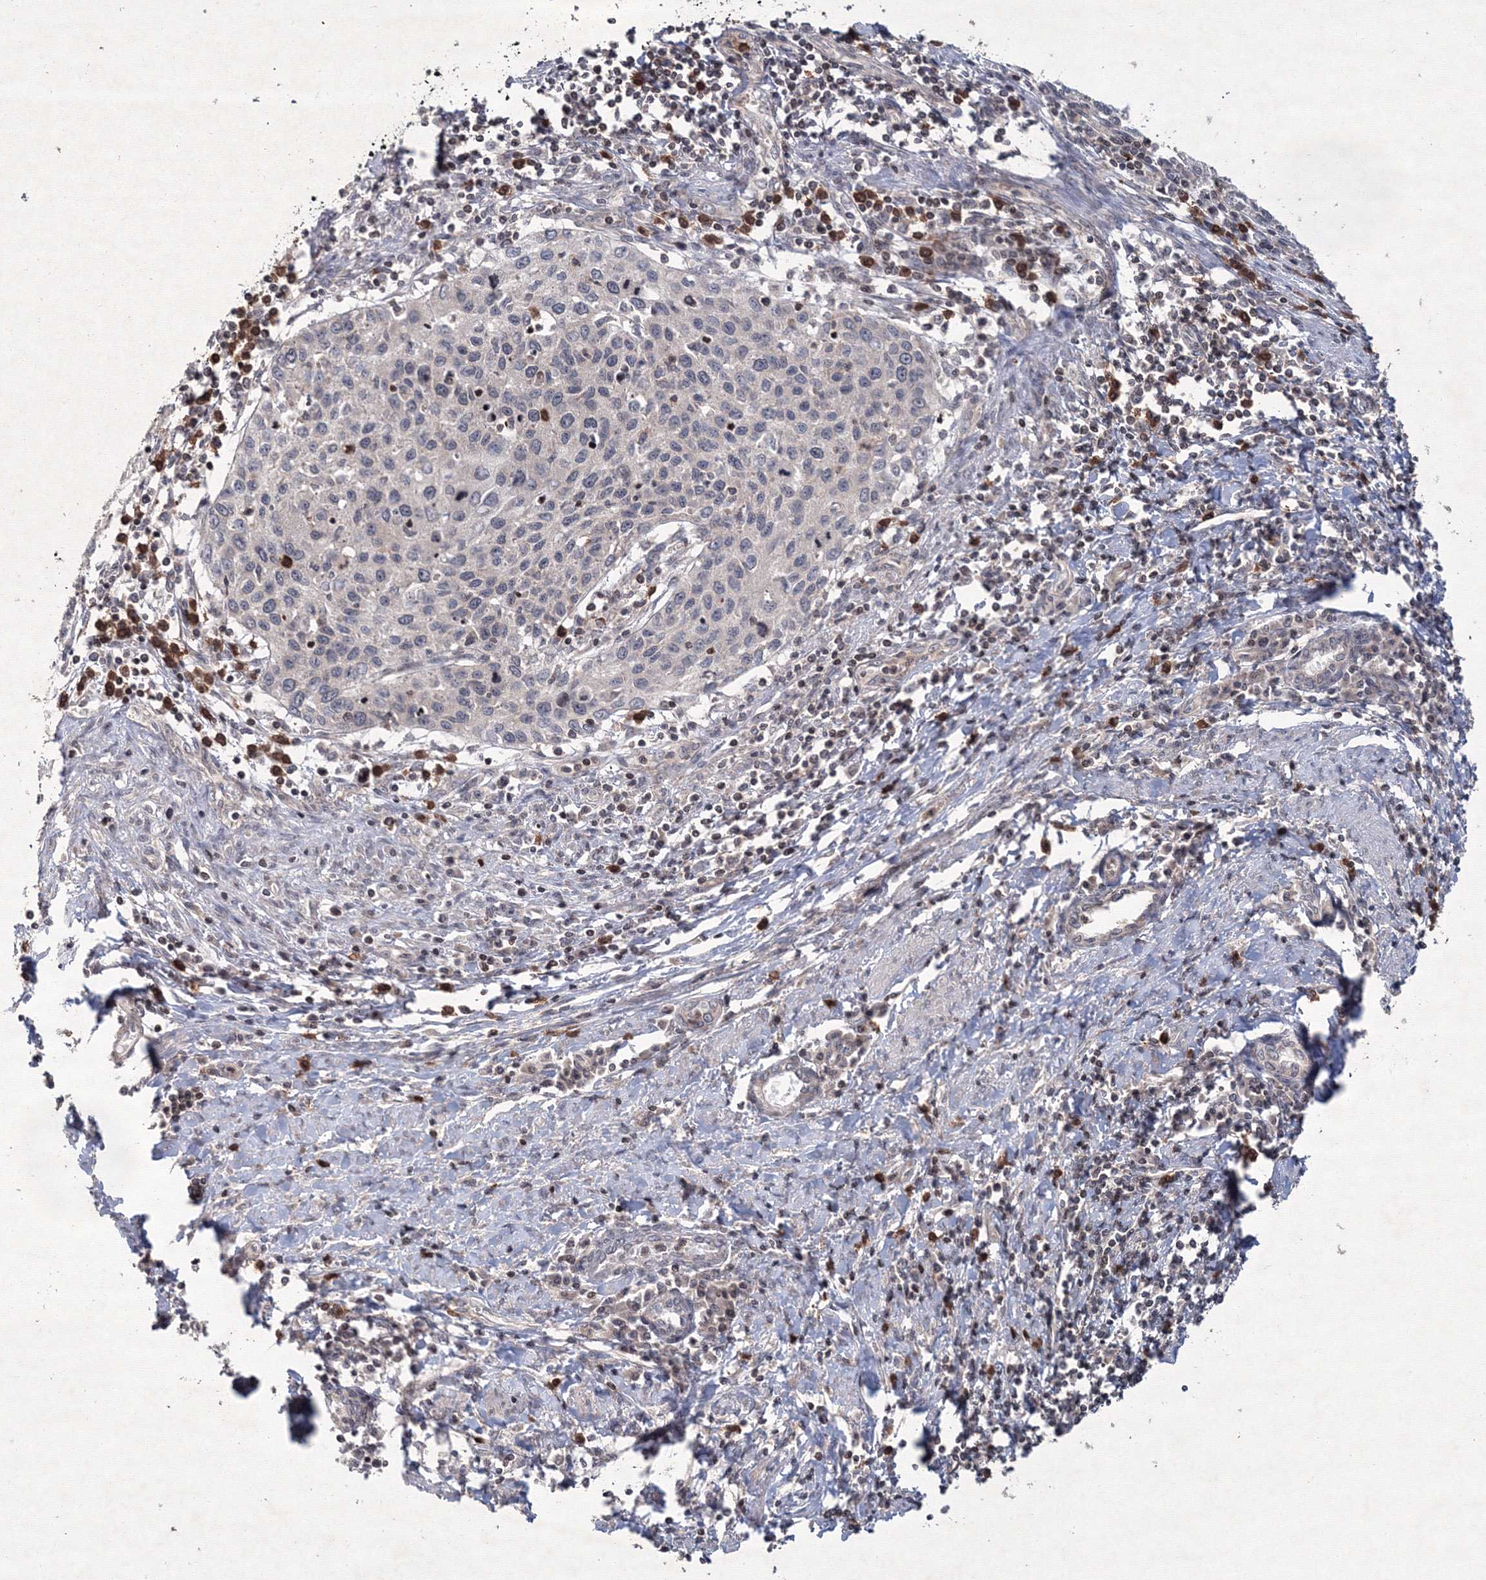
{"staining": {"intensity": "negative", "quantity": "none", "location": "none"}, "tissue": "cervical cancer", "cell_type": "Tumor cells", "image_type": "cancer", "snomed": [{"axis": "morphology", "description": "Squamous cell carcinoma, NOS"}, {"axis": "topography", "description": "Cervix"}], "caption": "Photomicrograph shows no protein positivity in tumor cells of cervical squamous cell carcinoma tissue. (DAB (3,3'-diaminobenzidine) IHC with hematoxylin counter stain).", "gene": "MKRN2", "patient": {"sex": "female", "age": 32}}